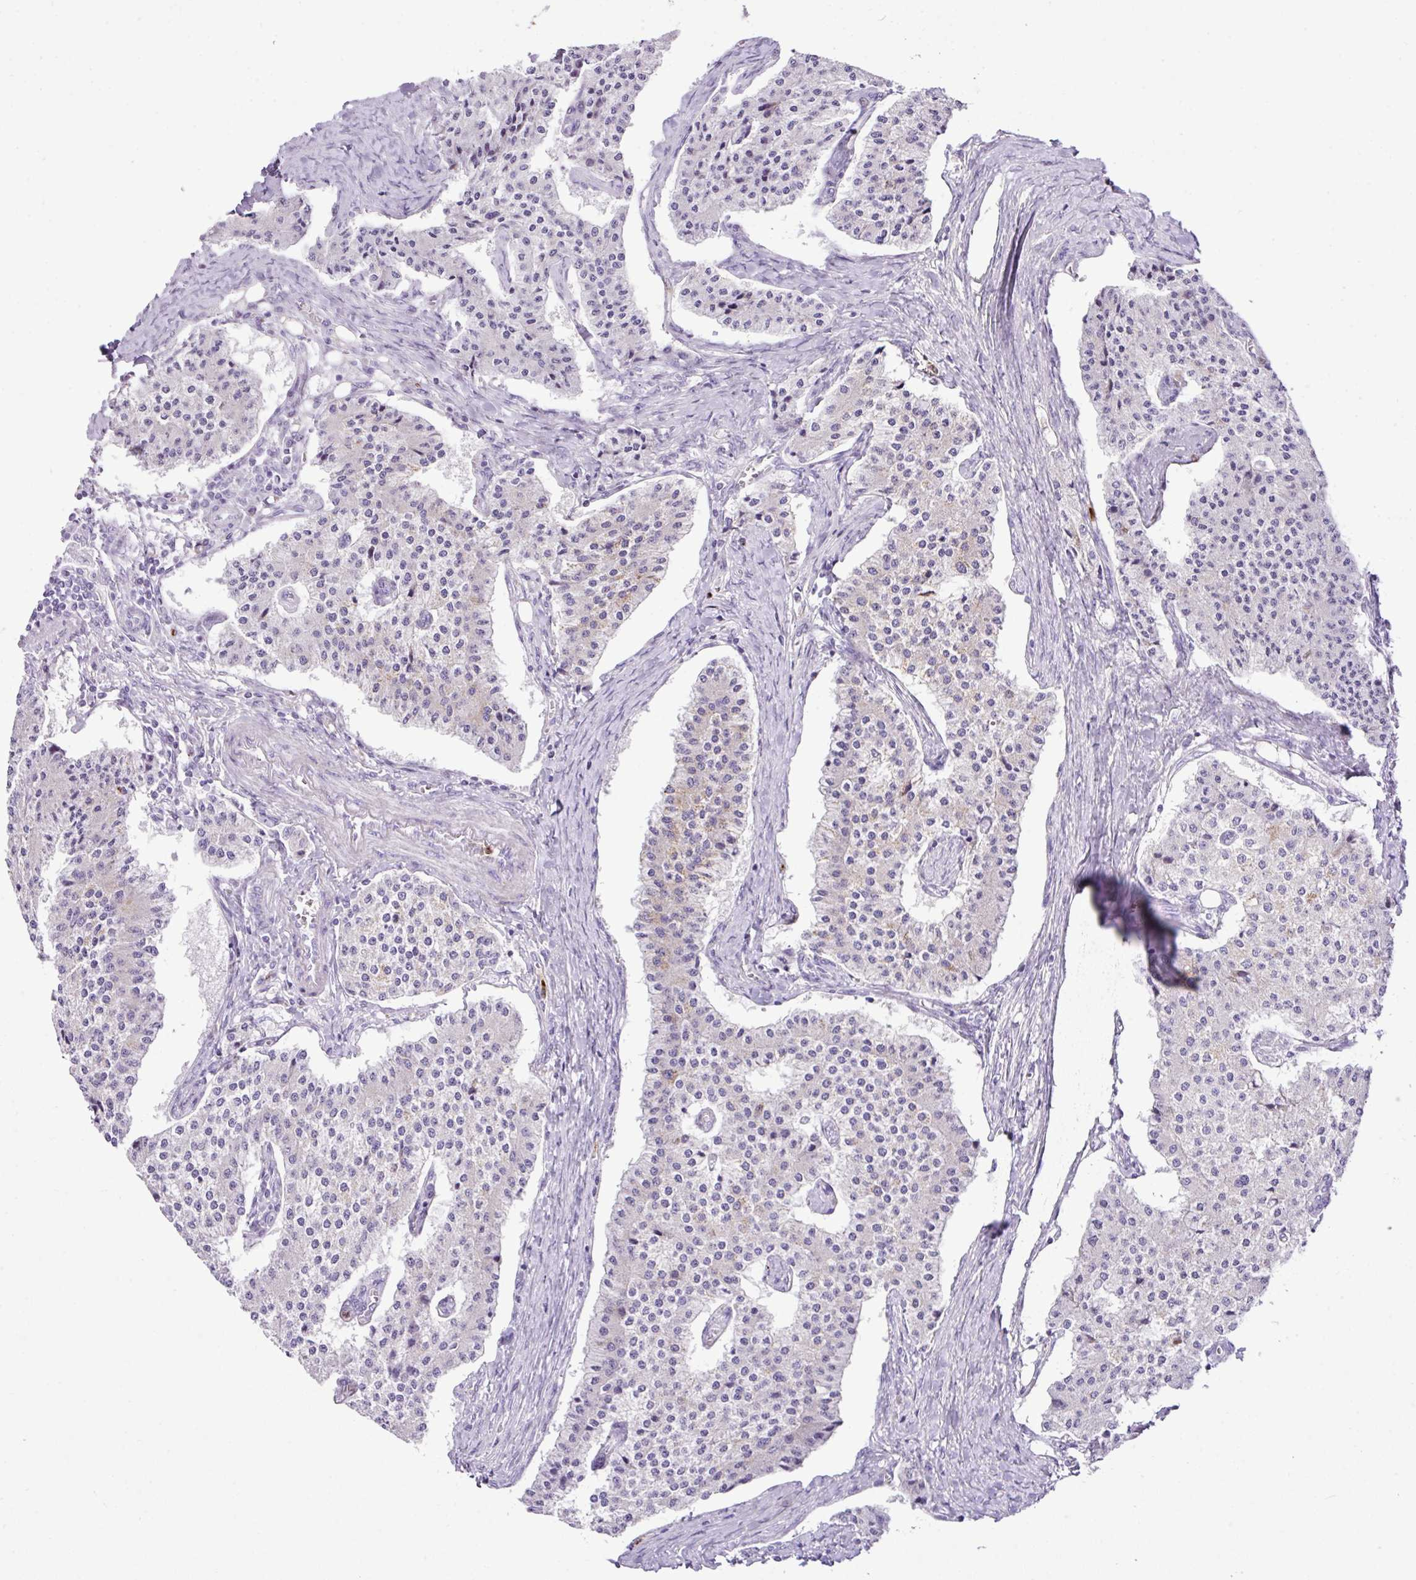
{"staining": {"intensity": "weak", "quantity": "<25%", "location": "cytoplasmic/membranous"}, "tissue": "carcinoid", "cell_type": "Tumor cells", "image_type": "cancer", "snomed": [{"axis": "morphology", "description": "Carcinoid, malignant, NOS"}, {"axis": "topography", "description": "Colon"}], "caption": "Tumor cells show no significant protein staining in carcinoid.", "gene": "RCAN2", "patient": {"sex": "female", "age": 52}}